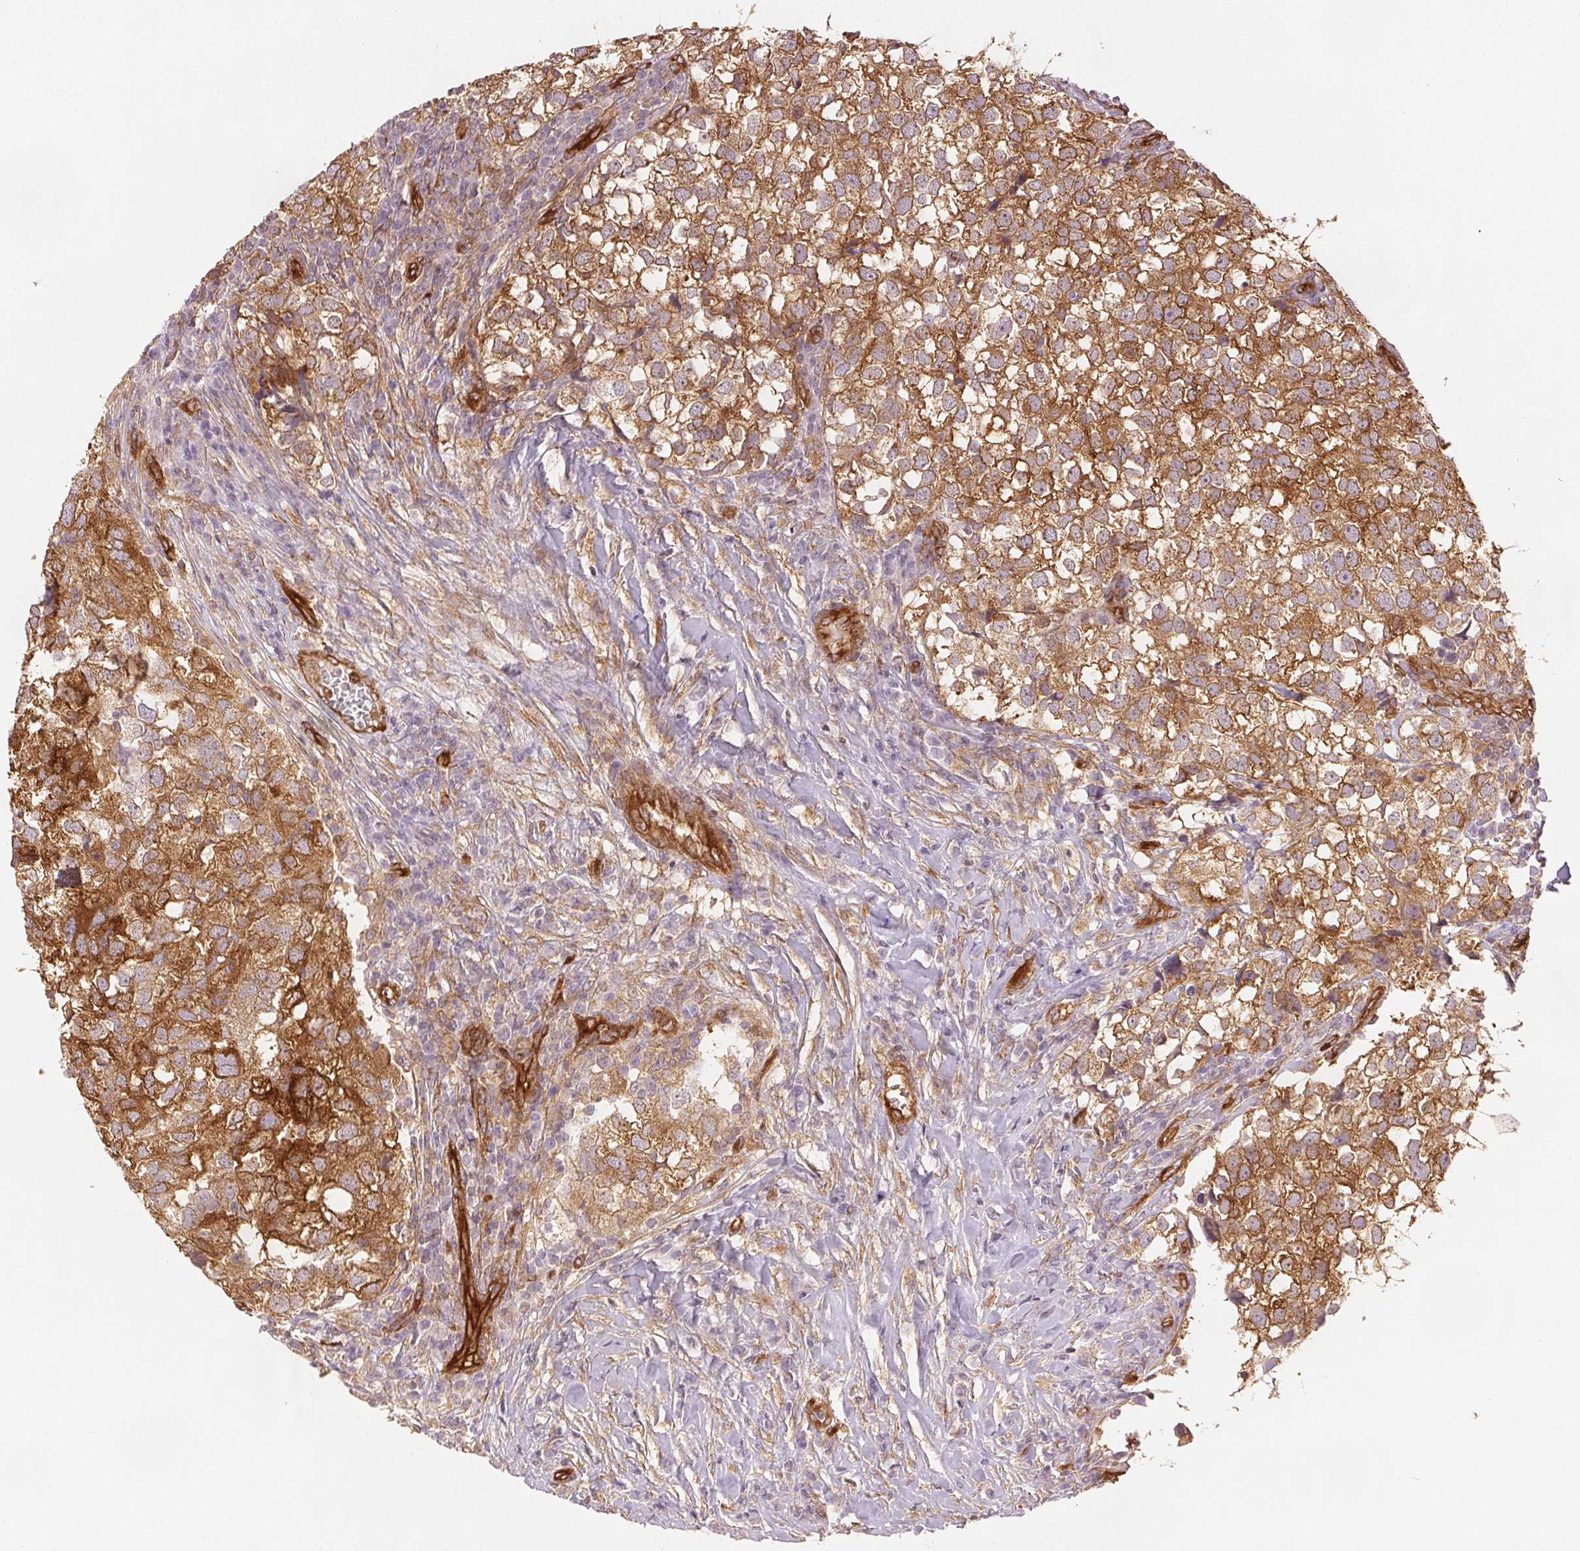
{"staining": {"intensity": "moderate", "quantity": ">75%", "location": "cytoplasmic/membranous"}, "tissue": "breast cancer", "cell_type": "Tumor cells", "image_type": "cancer", "snomed": [{"axis": "morphology", "description": "Duct carcinoma"}, {"axis": "topography", "description": "Breast"}], "caption": "Immunohistochemical staining of breast cancer displays moderate cytoplasmic/membranous protein staining in approximately >75% of tumor cells.", "gene": "DIAPH2", "patient": {"sex": "female", "age": 30}}